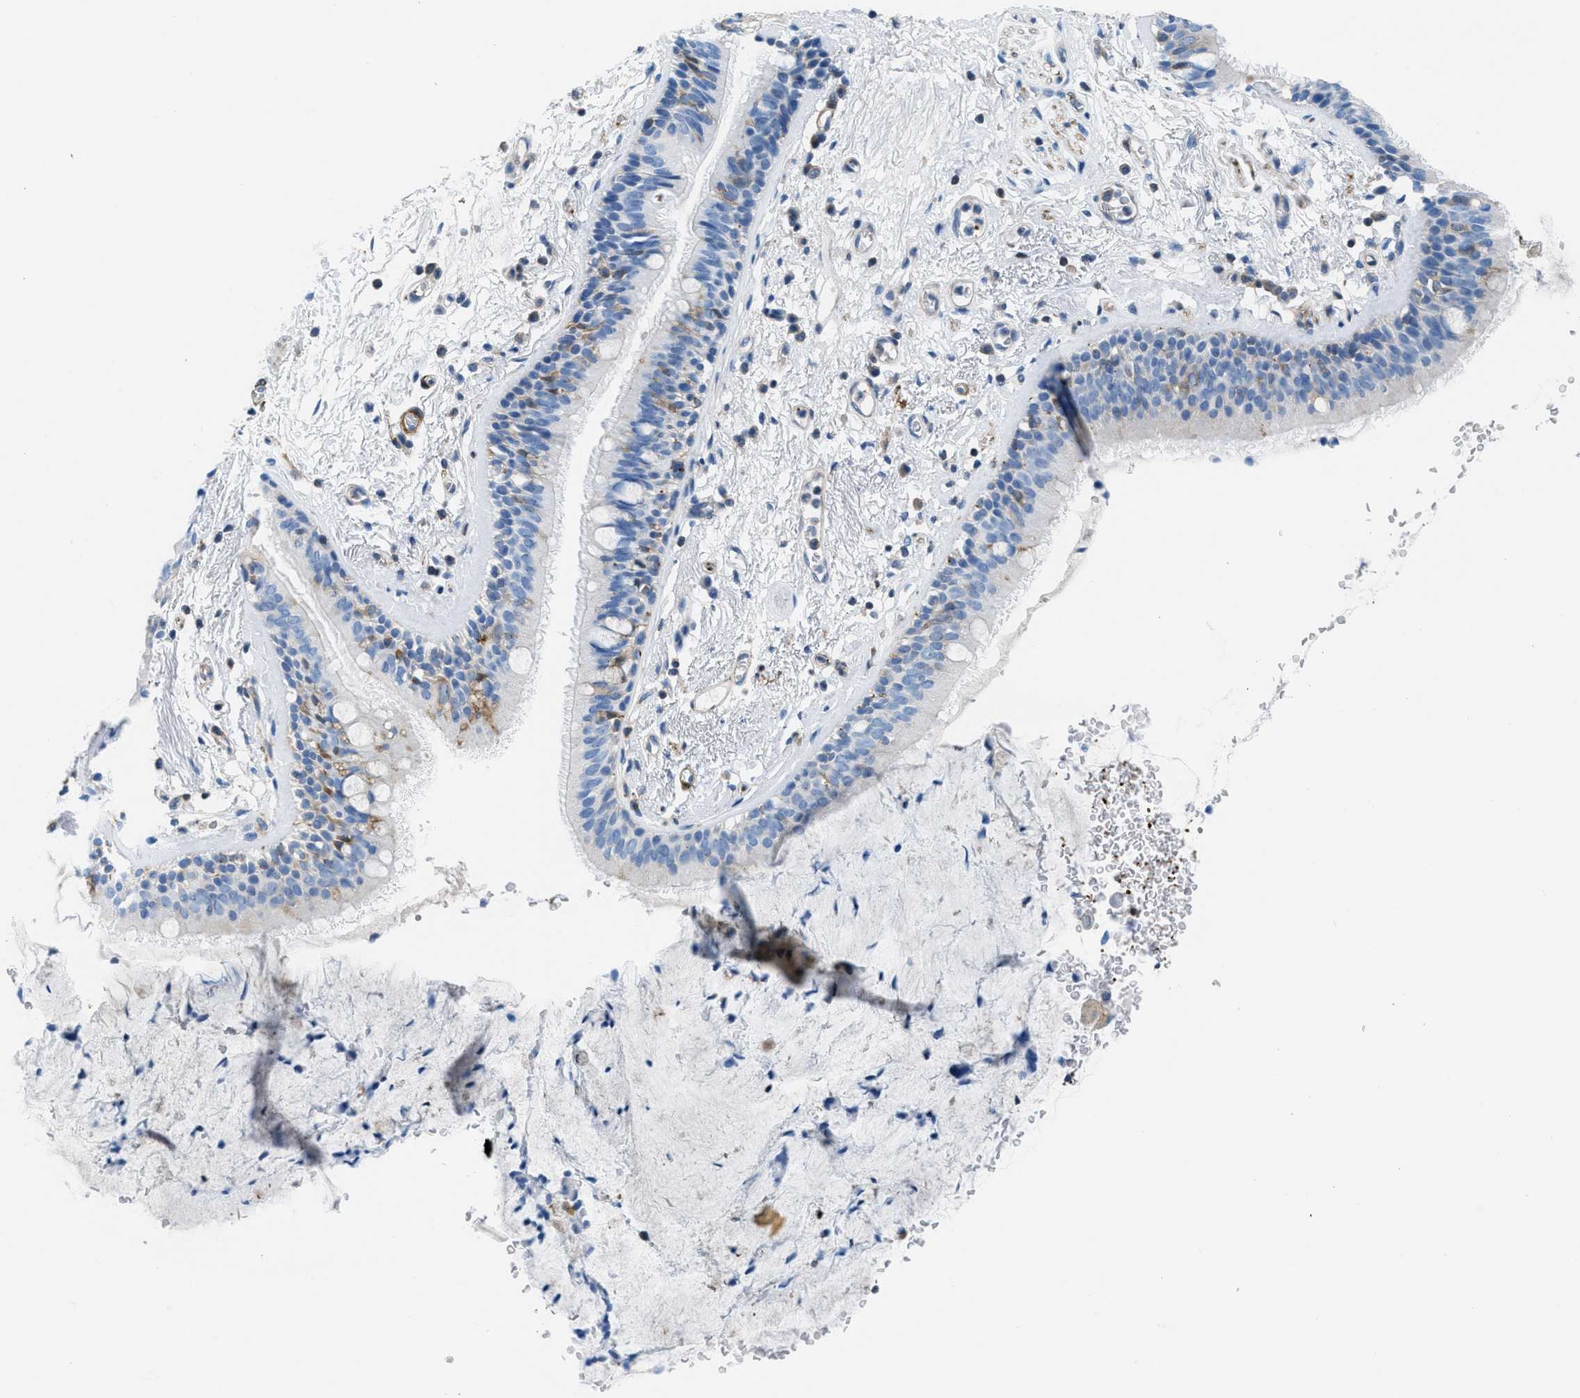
{"staining": {"intensity": "weak", "quantity": "<25%", "location": "cytoplasmic/membranous"}, "tissue": "bronchus", "cell_type": "Respiratory epithelial cells", "image_type": "normal", "snomed": [{"axis": "morphology", "description": "Normal tissue, NOS"}, {"axis": "topography", "description": "Cartilage tissue"}], "caption": "There is no significant positivity in respiratory epithelial cells of bronchus. Nuclei are stained in blue.", "gene": "MAPRE2", "patient": {"sex": "female", "age": 63}}